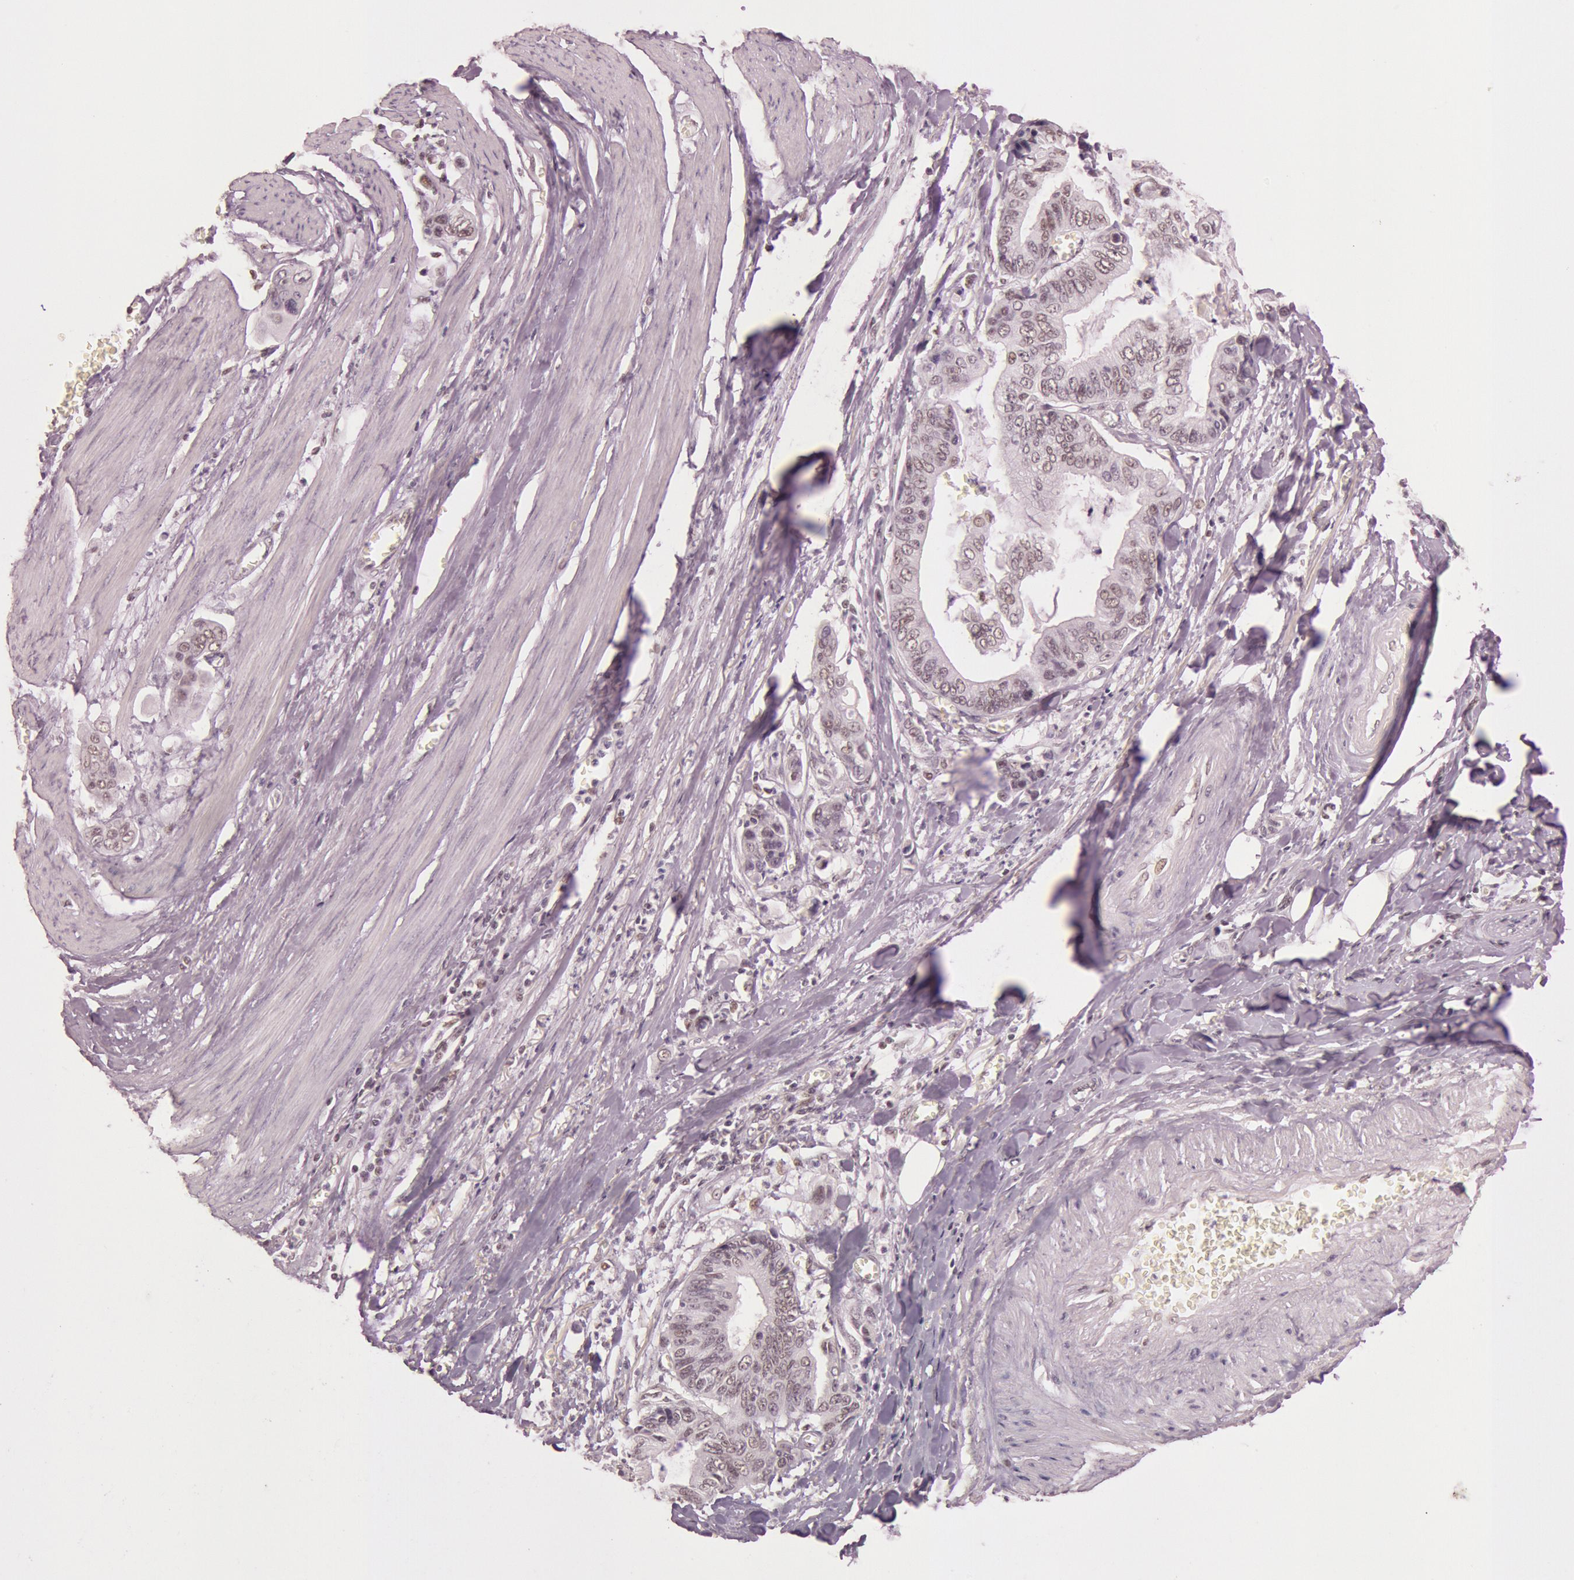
{"staining": {"intensity": "weak", "quantity": "<25%", "location": "nuclear"}, "tissue": "stomach cancer", "cell_type": "Tumor cells", "image_type": "cancer", "snomed": [{"axis": "morphology", "description": "Adenocarcinoma, NOS"}, {"axis": "topography", "description": "Stomach, upper"}], "caption": "Protein analysis of adenocarcinoma (stomach) demonstrates no significant positivity in tumor cells.", "gene": "TASL", "patient": {"sex": "male", "age": 80}}